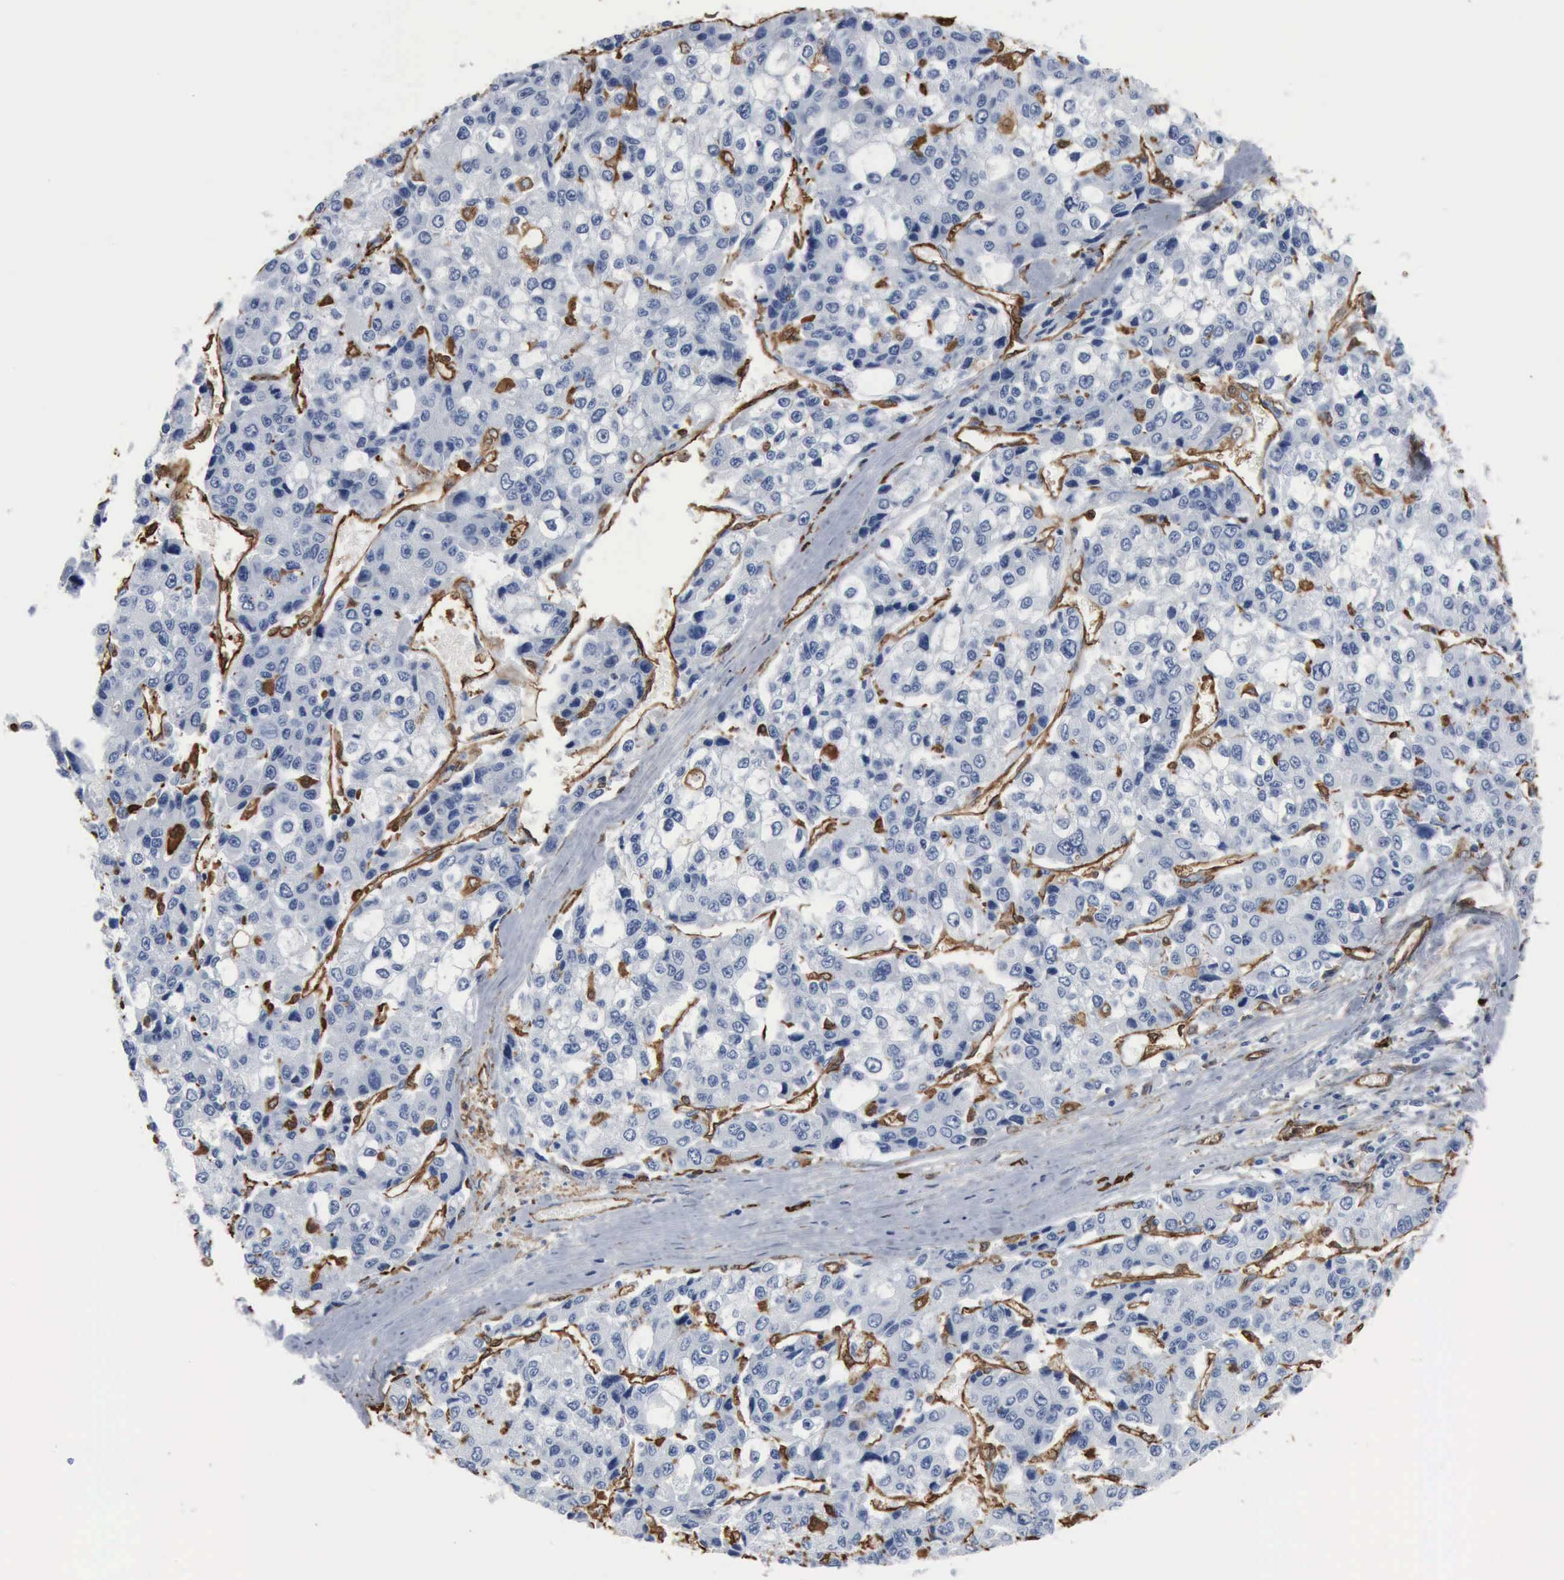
{"staining": {"intensity": "negative", "quantity": "none", "location": "none"}, "tissue": "liver cancer", "cell_type": "Tumor cells", "image_type": "cancer", "snomed": [{"axis": "morphology", "description": "Carcinoma, Hepatocellular, NOS"}, {"axis": "topography", "description": "Liver"}], "caption": "Immunohistochemical staining of liver cancer (hepatocellular carcinoma) reveals no significant positivity in tumor cells.", "gene": "FSCN1", "patient": {"sex": "female", "age": 66}}